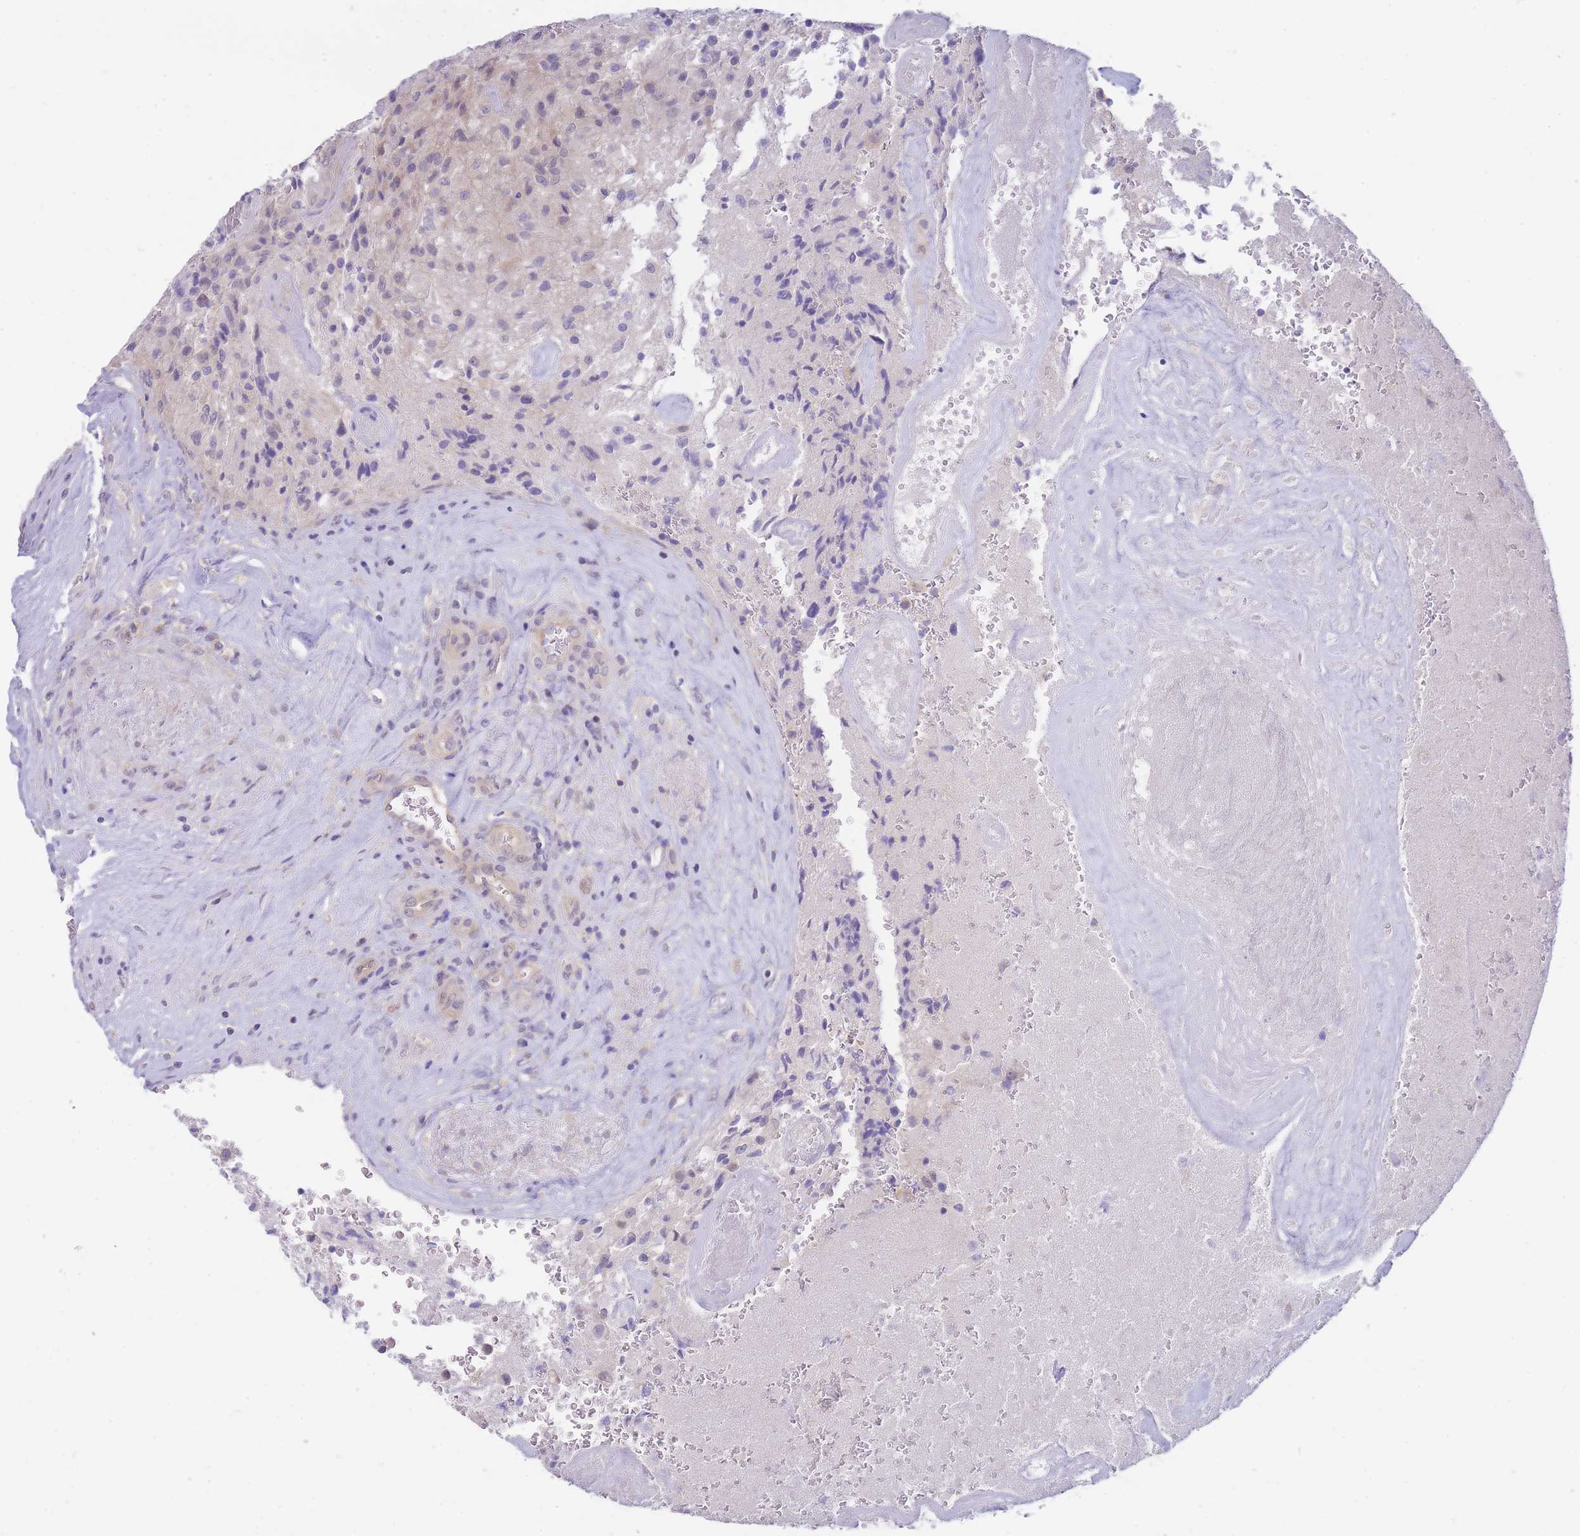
{"staining": {"intensity": "negative", "quantity": "none", "location": "none"}, "tissue": "glioma", "cell_type": "Tumor cells", "image_type": "cancer", "snomed": [{"axis": "morphology", "description": "Normal tissue, NOS"}, {"axis": "morphology", "description": "Glioma, malignant, High grade"}, {"axis": "topography", "description": "Cerebral cortex"}], "caption": "A high-resolution image shows immunohistochemistry (IHC) staining of malignant glioma (high-grade), which exhibits no significant staining in tumor cells.", "gene": "SUGT1", "patient": {"sex": "male", "age": 56}}